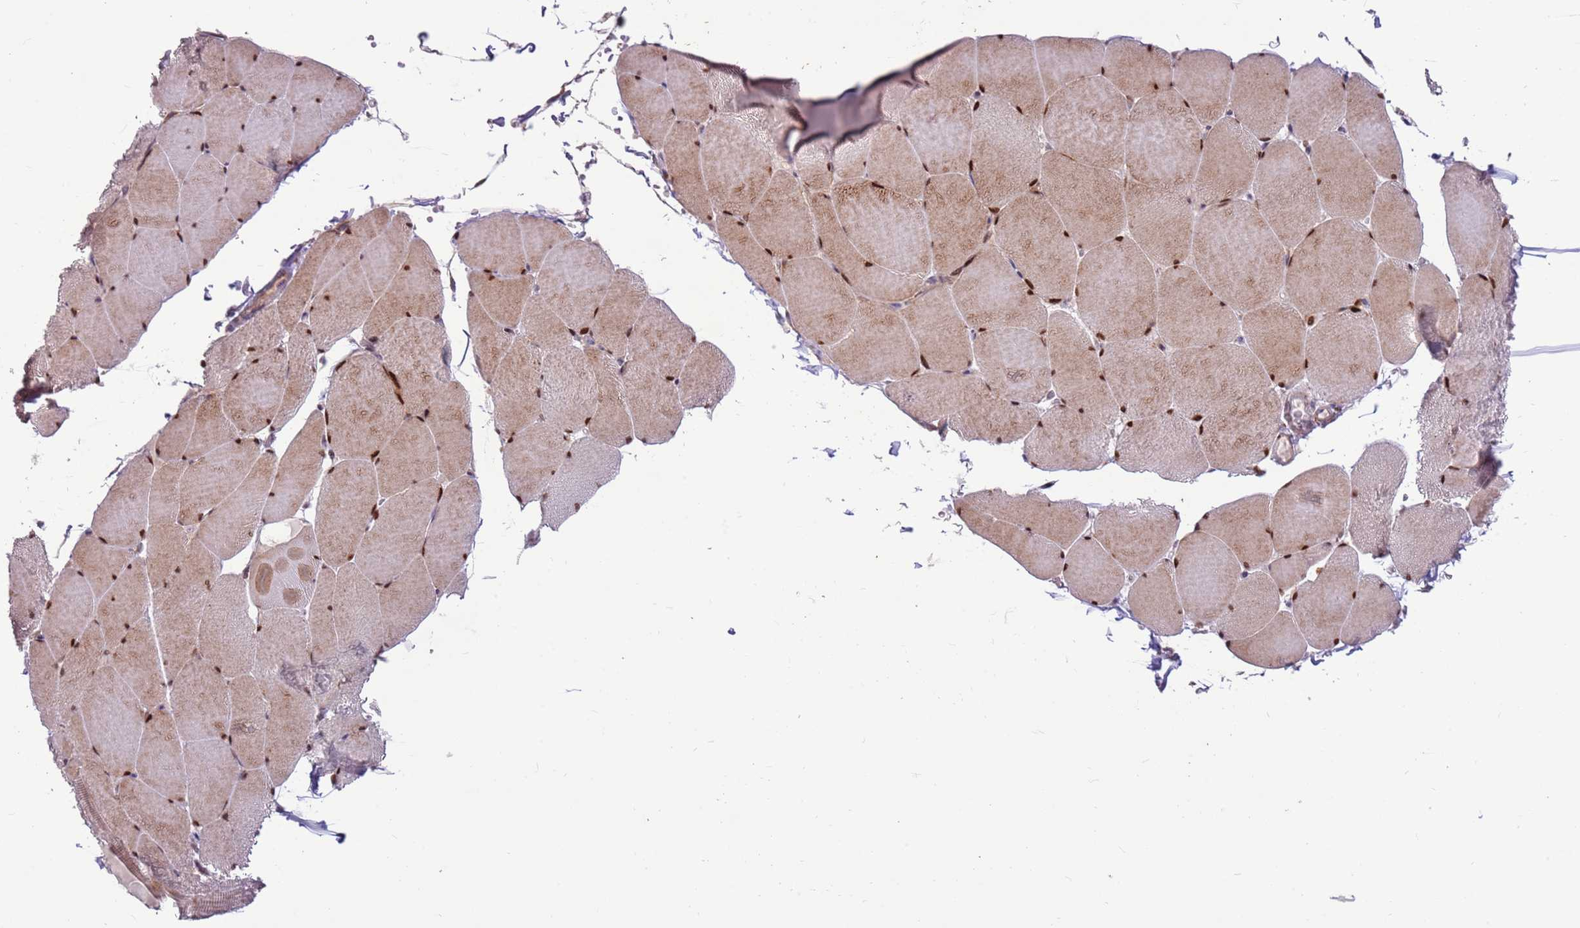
{"staining": {"intensity": "moderate", "quantity": ">75%", "location": "cytoplasmic/membranous,nuclear"}, "tissue": "skeletal muscle", "cell_type": "Myocytes", "image_type": "normal", "snomed": [{"axis": "morphology", "description": "Normal tissue, NOS"}, {"axis": "topography", "description": "Skeletal muscle"}, {"axis": "topography", "description": "Head-Neck"}], "caption": "Immunohistochemical staining of normal skeletal muscle reveals moderate cytoplasmic/membranous,nuclear protein expression in about >75% of myocytes. The protein of interest is shown in brown color, while the nuclei are stained blue.", "gene": "LGI4", "patient": {"sex": "male", "age": 66}}